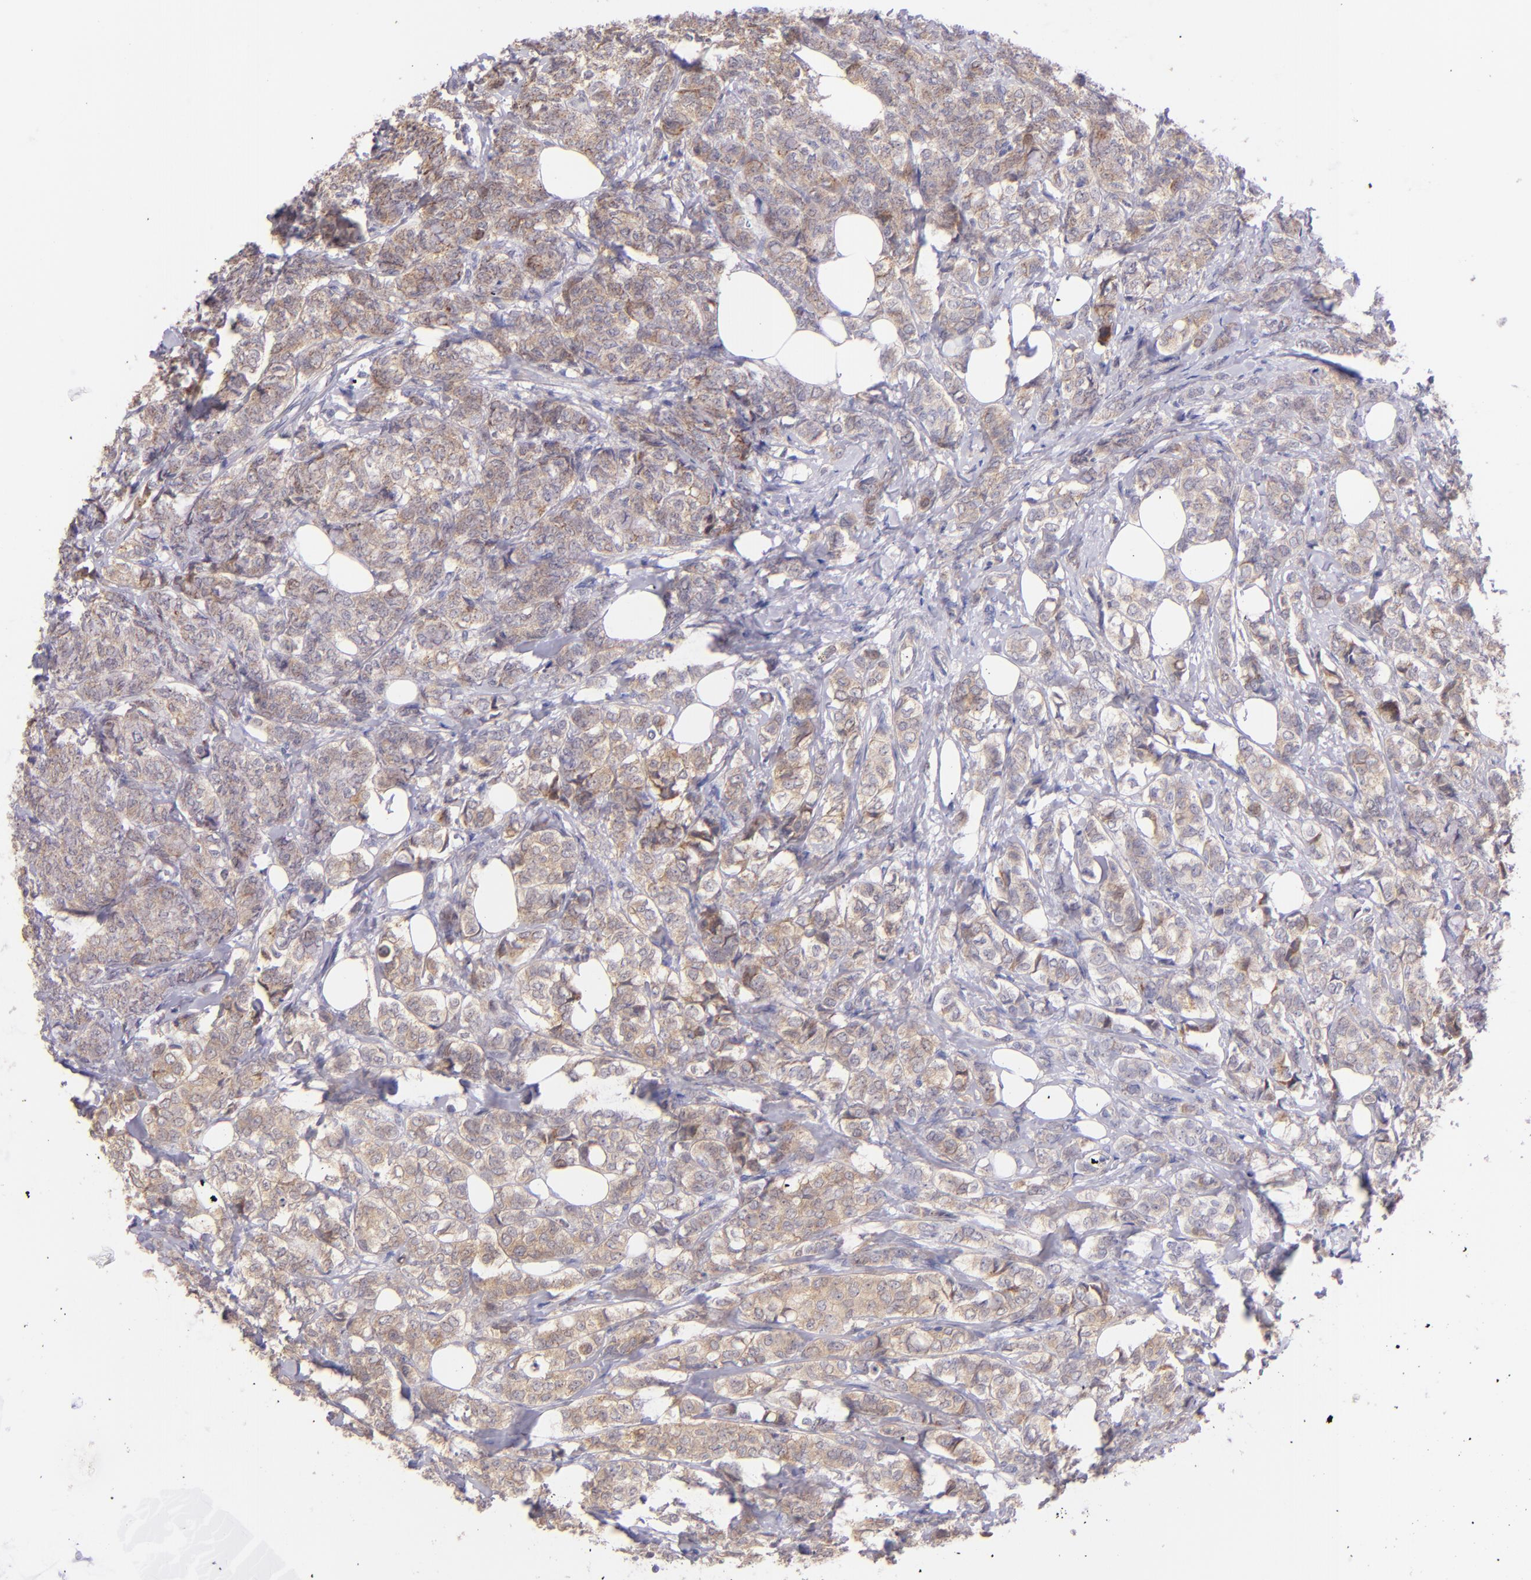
{"staining": {"intensity": "weak", "quantity": ">75%", "location": "cytoplasmic/membranous"}, "tissue": "breast cancer", "cell_type": "Tumor cells", "image_type": "cancer", "snomed": [{"axis": "morphology", "description": "Lobular carcinoma"}, {"axis": "topography", "description": "Breast"}], "caption": "A brown stain labels weak cytoplasmic/membranous staining of a protein in human breast lobular carcinoma tumor cells.", "gene": "SH2D4A", "patient": {"sex": "female", "age": 60}}